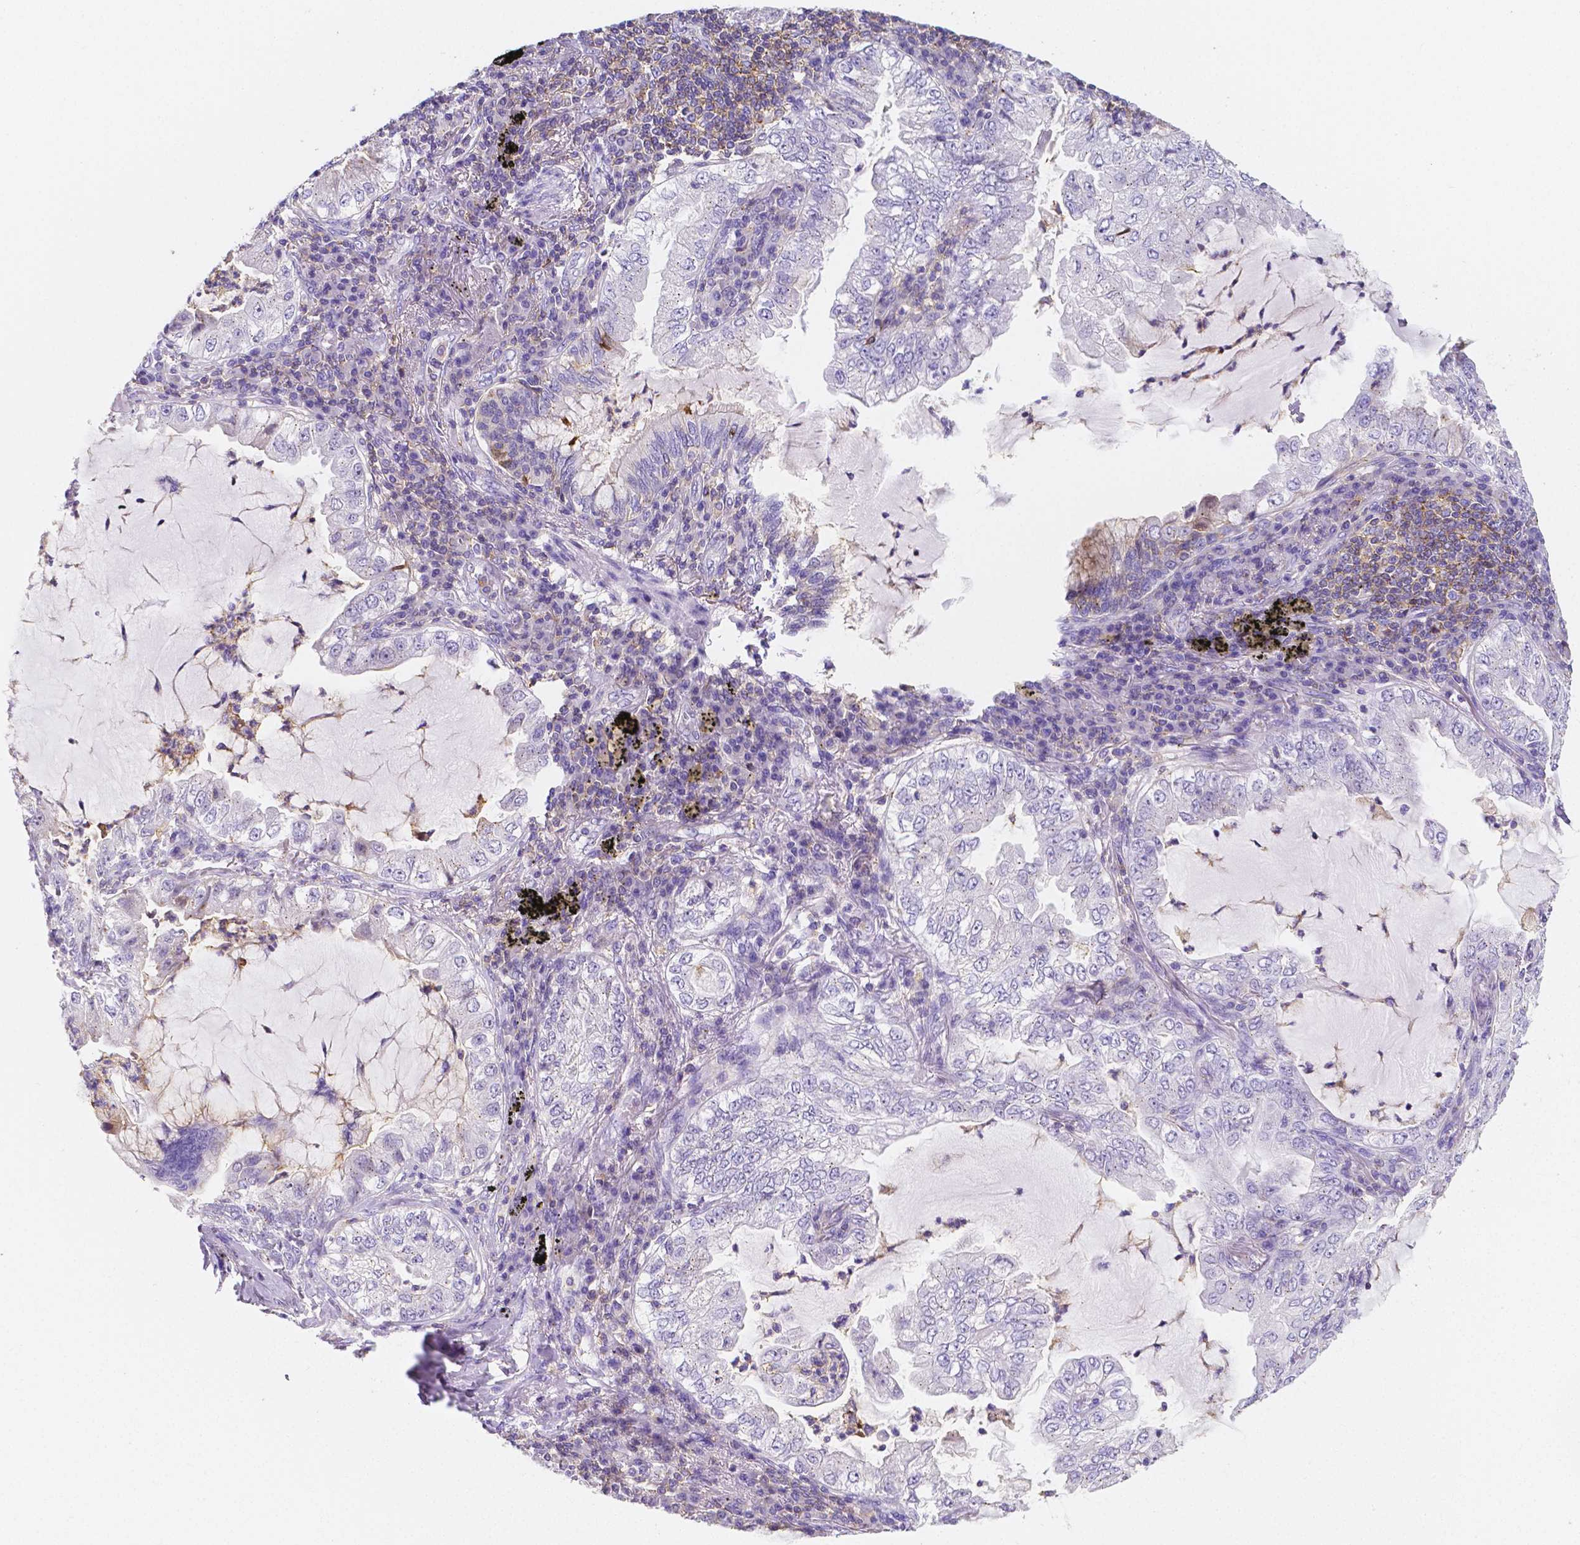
{"staining": {"intensity": "negative", "quantity": "none", "location": "none"}, "tissue": "lung cancer", "cell_type": "Tumor cells", "image_type": "cancer", "snomed": [{"axis": "morphology", "description": "Adenocarcinoma, NOS"}, {"axis": "topography", "description": "Lung"}], "caption": "A histopathology image of lung adenocarcinoma stained for a protein exhibits no brown staining in tumor cells. Nuclei are stained in blue.", "gene": "GABRD", "patient": {"sex": "female", "age": 73}}